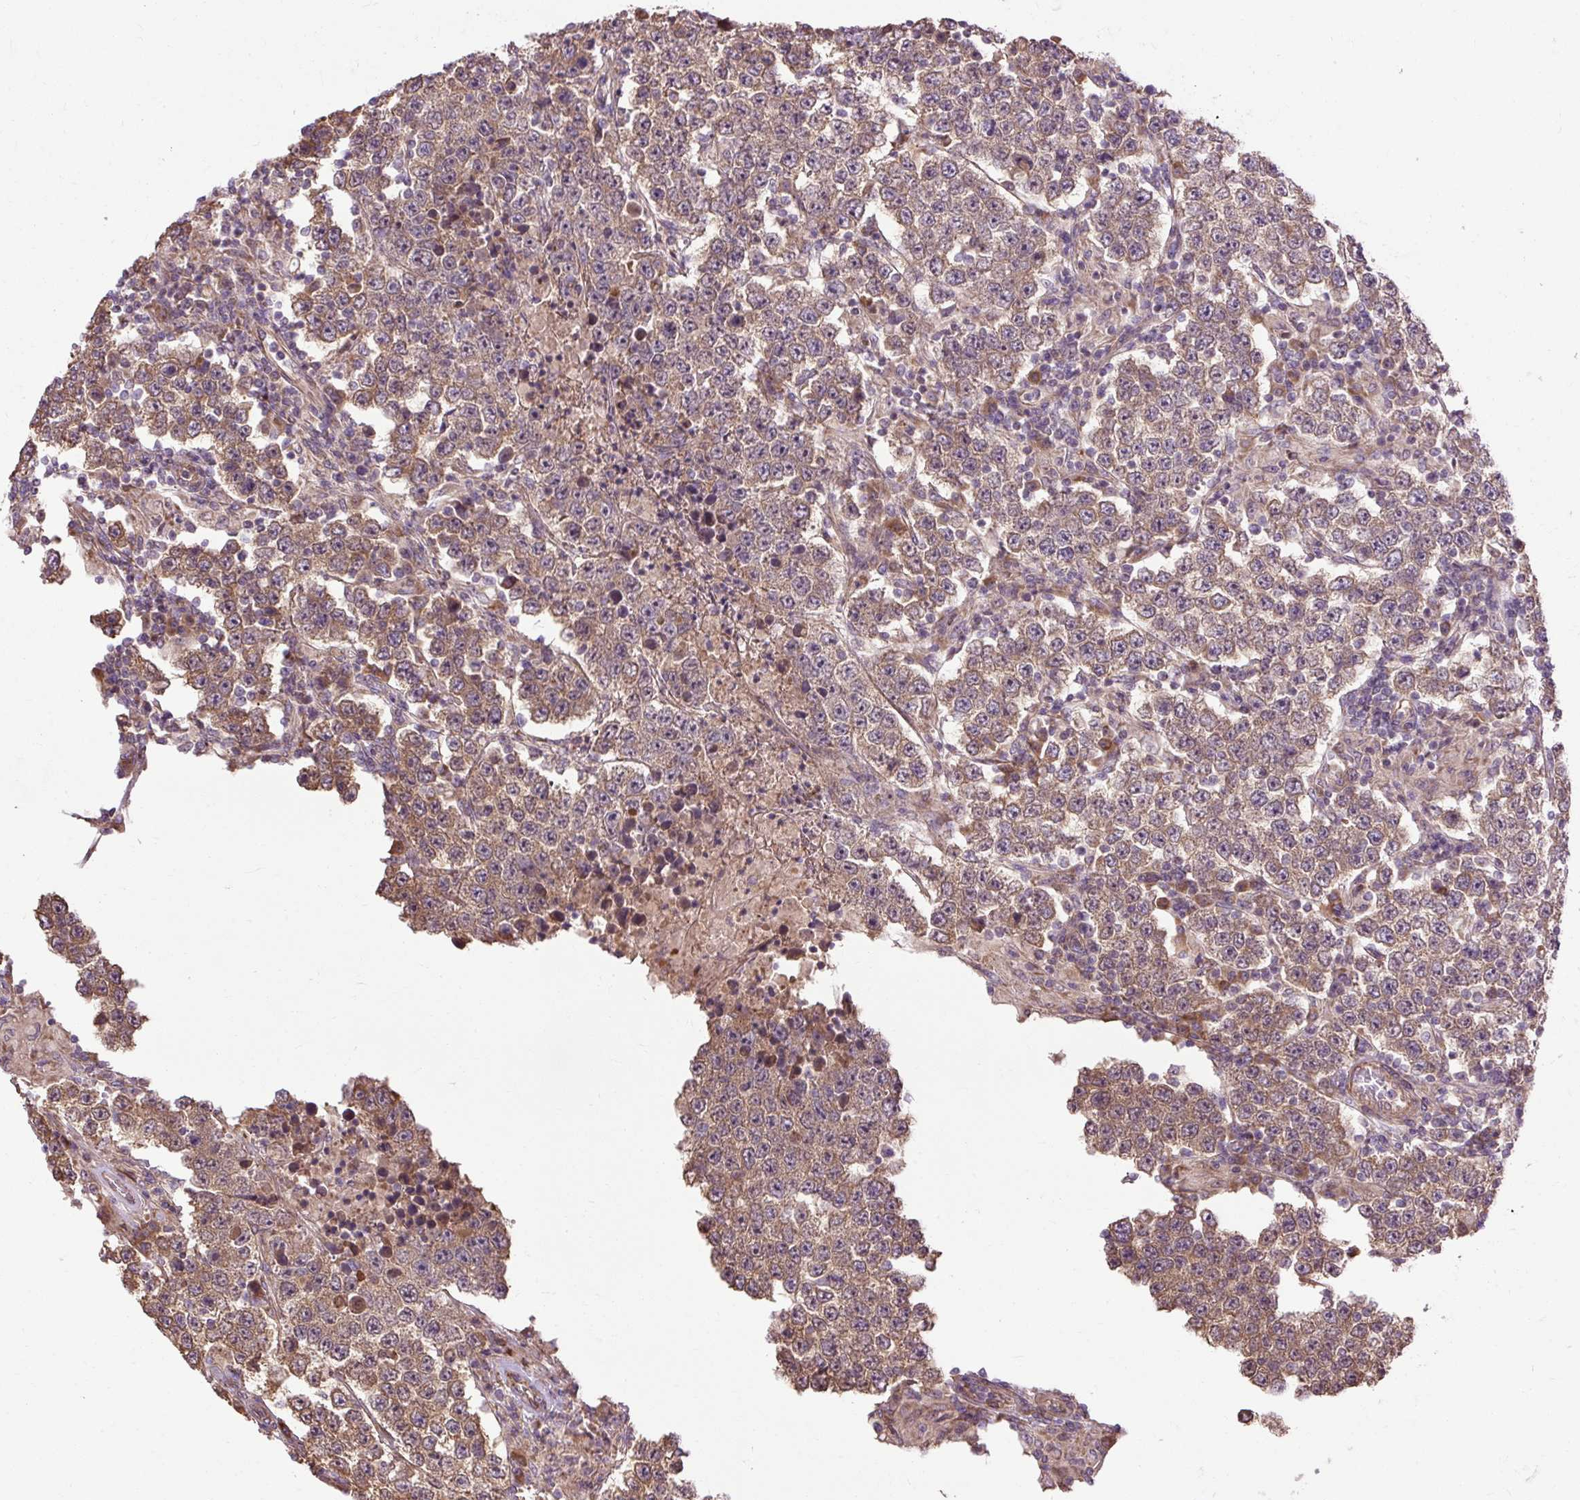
{"staining": {"intensity": "moderate", "quantity": ">75%", "location": "cytoplasmic/membranous"}, "tissue": "testis cancer", "cell_type": "Tumor cells", "image_type": "cancer", "snomed": [{"axis": "morphology", "description": "Normal tissue, NOS"}, {"axis": "morphology", "description": "Urothelial carcinoma, High grade"}, {"axis": "morphology", "description": "Seminoma, NOS"}, {"axis": "morphology", "description": "Carcinoma, Embryonal, NOS"}, {"axis": "topography", "description": "Urinary bladder"}, {"axis": "topography", "description": "Testis"}], "caption": "A high-resolution photomicrograph shows immunohistochemistry (IHC) staining of testis seminoma, which reveals moderate cytoplasmic/membranous positivity in about >75% of tumor cells. Using DAB (3,3'-diaminobenzidine) (brown) and hematoxylin (blue) stains, captured at high magnification using brightfield microscopy.", "gene": "FLRT1", "patient": {"sex": "male", "age": 41}}